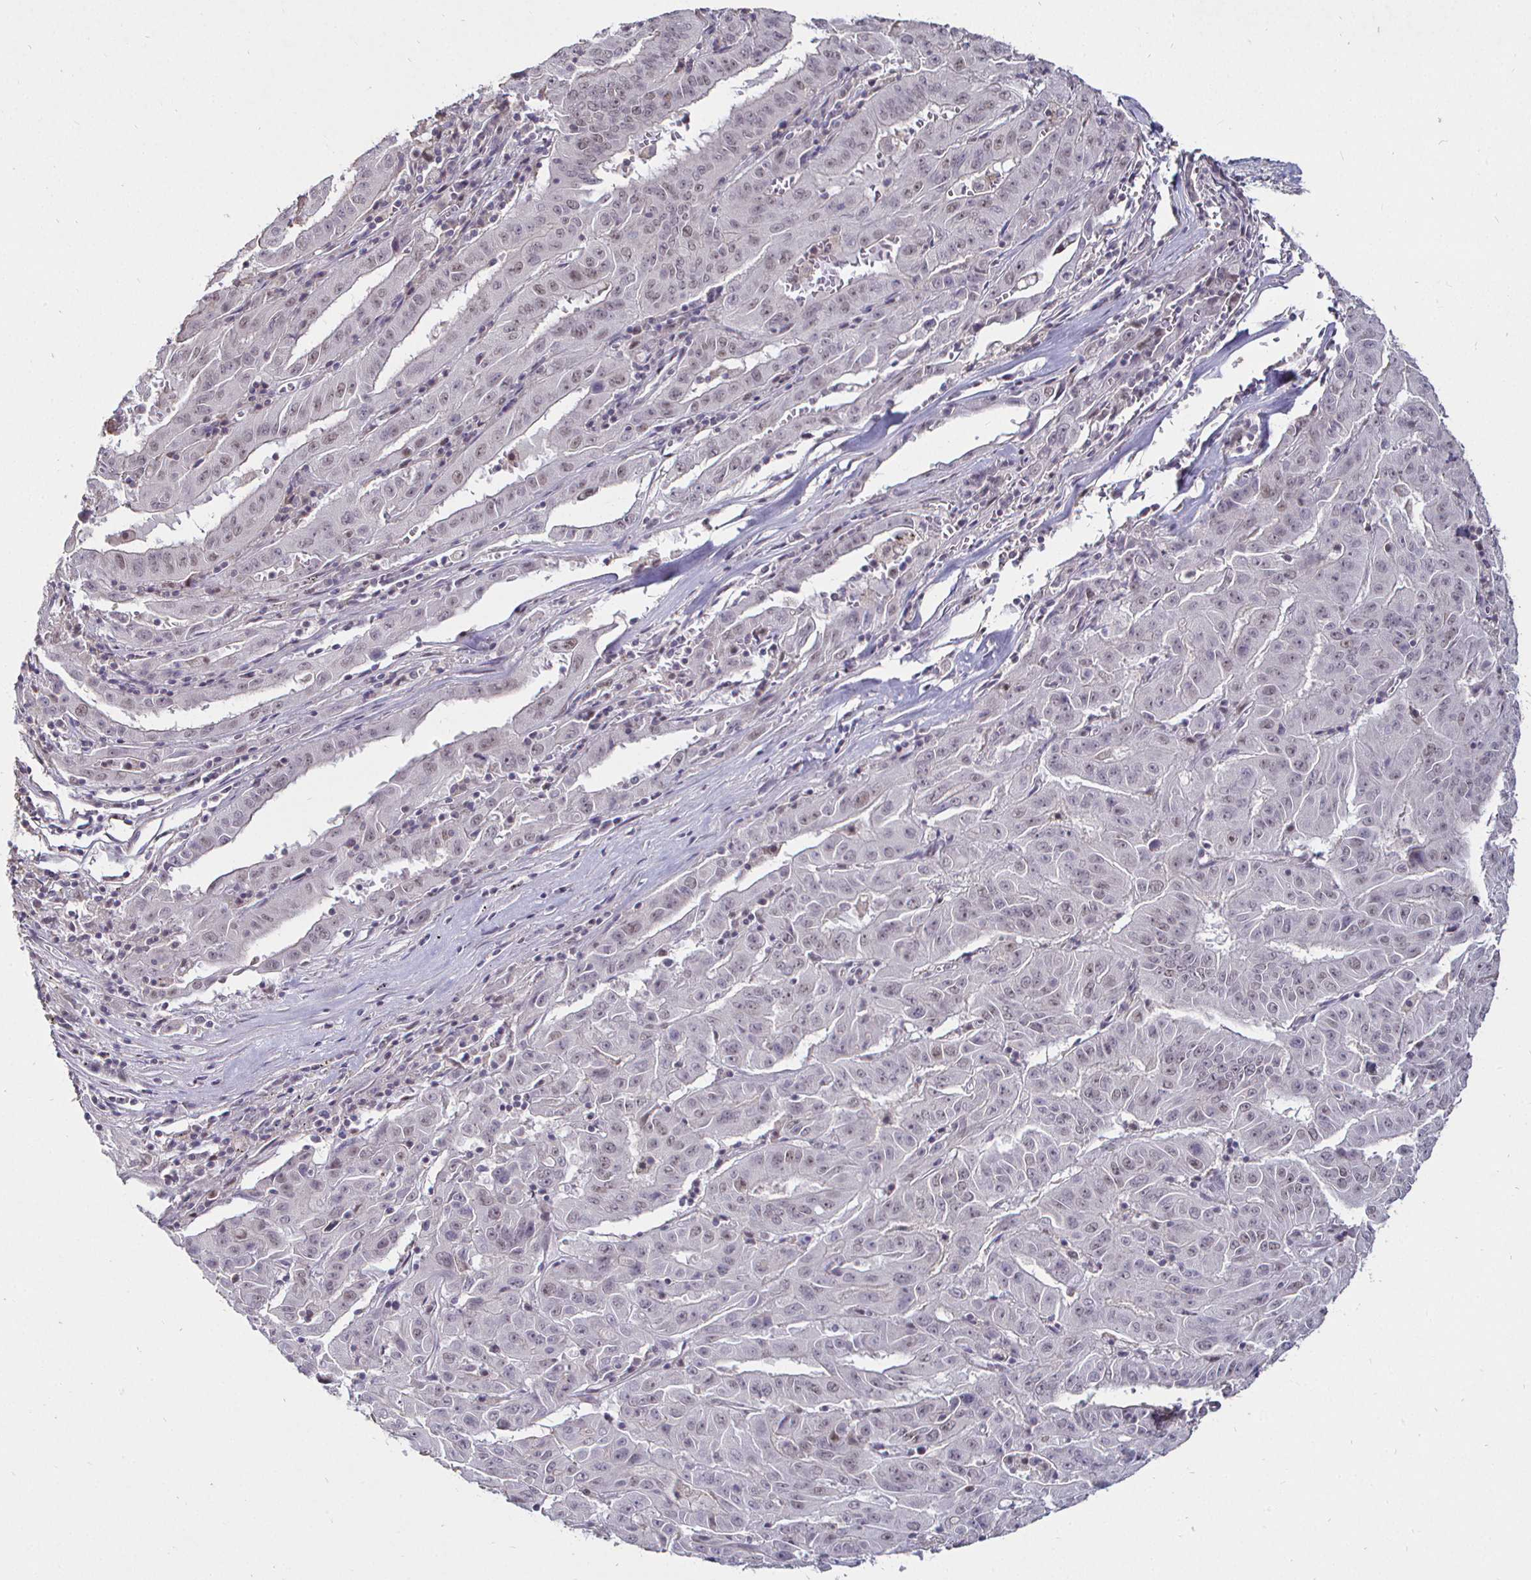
{"staining": {"intensity": "weak", "quantity": "<25%", "location": "nuclear"}, "tissue": "pancreatic cancer", "cell_type": "Tumor cells", "image_type": "cancer", "snomed": [{"axis": "morphology", "description": "Adenocarcinoma, NOS"}, {"axis": "topography", "description": "Pancreas"}], "caption": "IHC image of neoplastic tissue: pancreatic cancer stained with DAB (3,3'-diaminobenzidine) exhibits no significant protein expression in tumor cells.", "gene": "MLH1", "patient": {"sex": "male", "age": 63}}